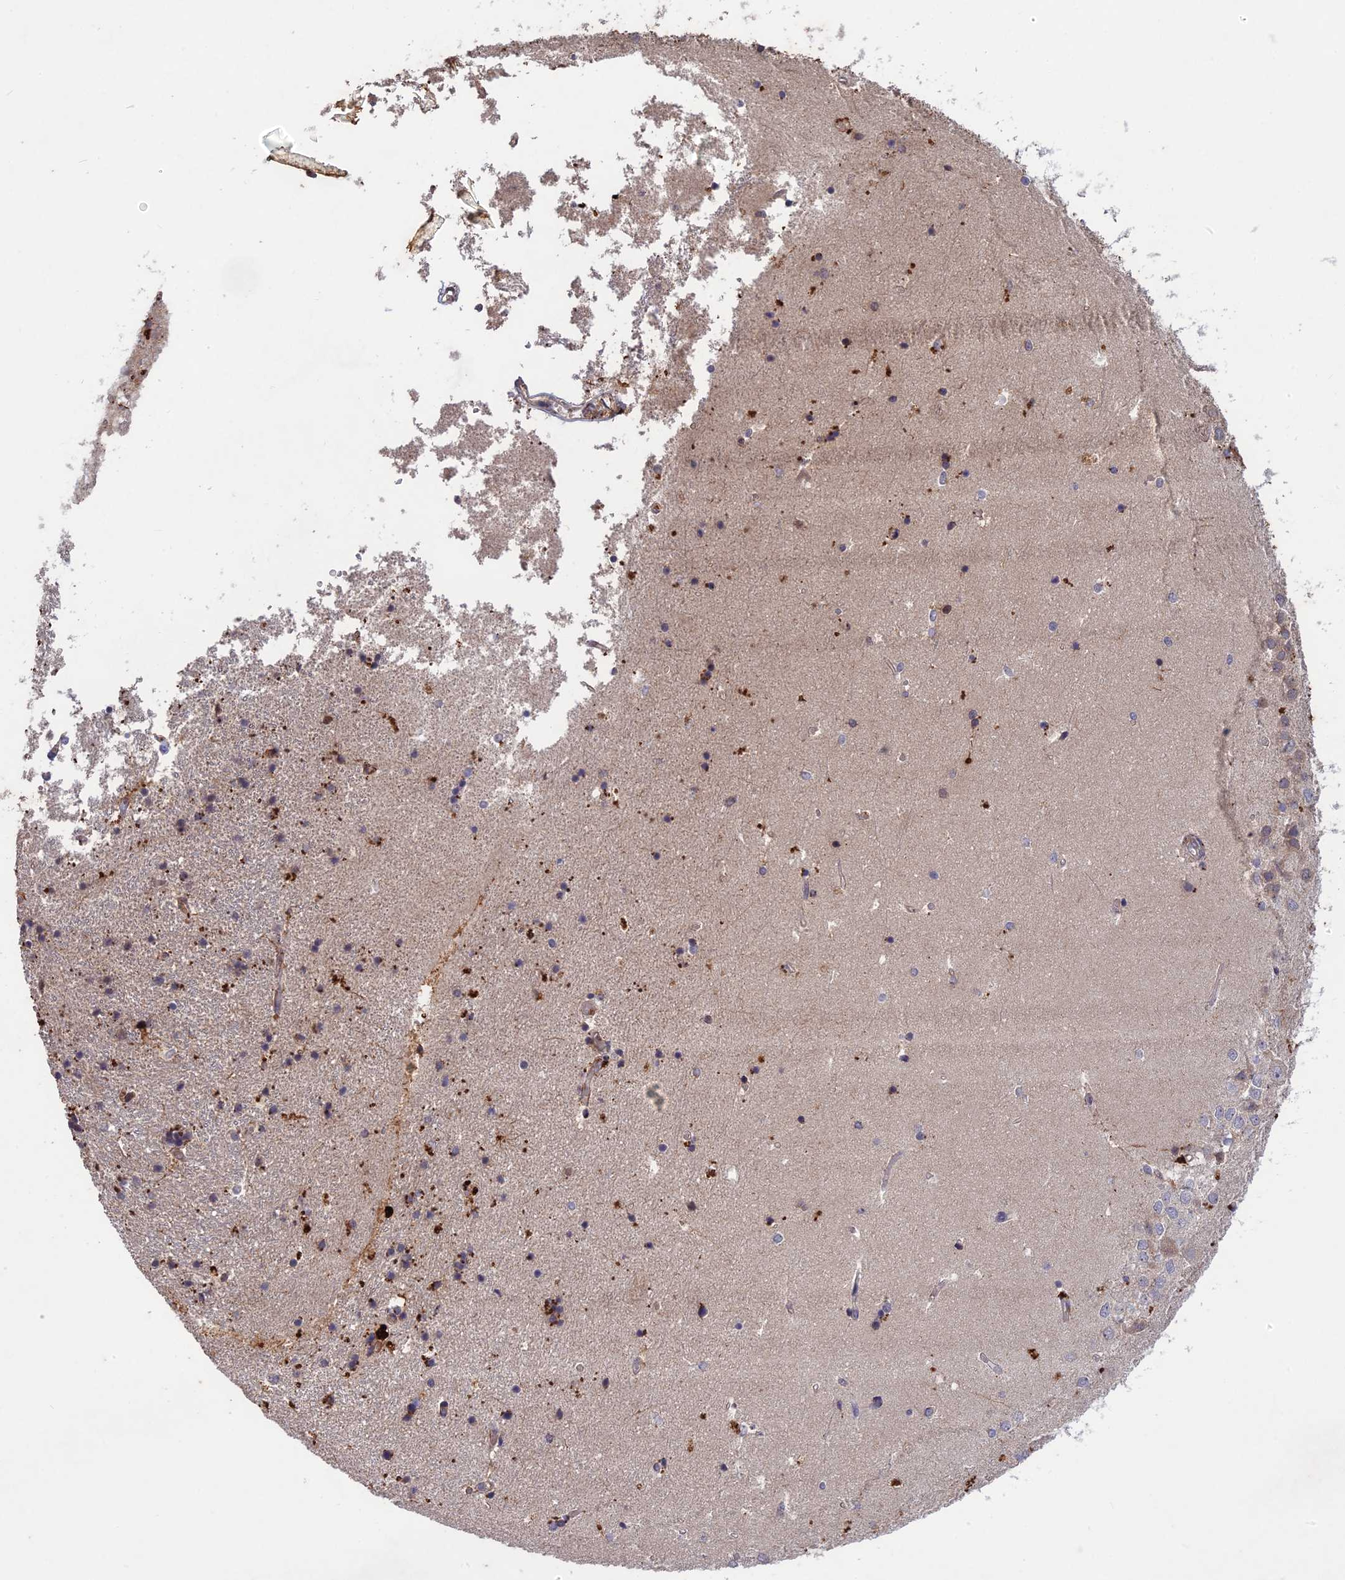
{"staining": {"intensity": "strong", "quantity": "<25%", "location": "cytoplasmic/membranous"}, "tissue": "hippocampus", "cell_type": "Glial cells", "image_type": "normal", "snomed": [{"axis": "morphology", "description": "Normal tissue, NOS"}, {"axis": "topography", "description": "Hippocampus"}], "caption": "Brown immunohistochemical staining in normal hippocampus displays strong cytoplasmic/membranous expression in approximately <25% of glial cells.", "gene": "ADO", "patient": {"sex": "female", "age": 52}}